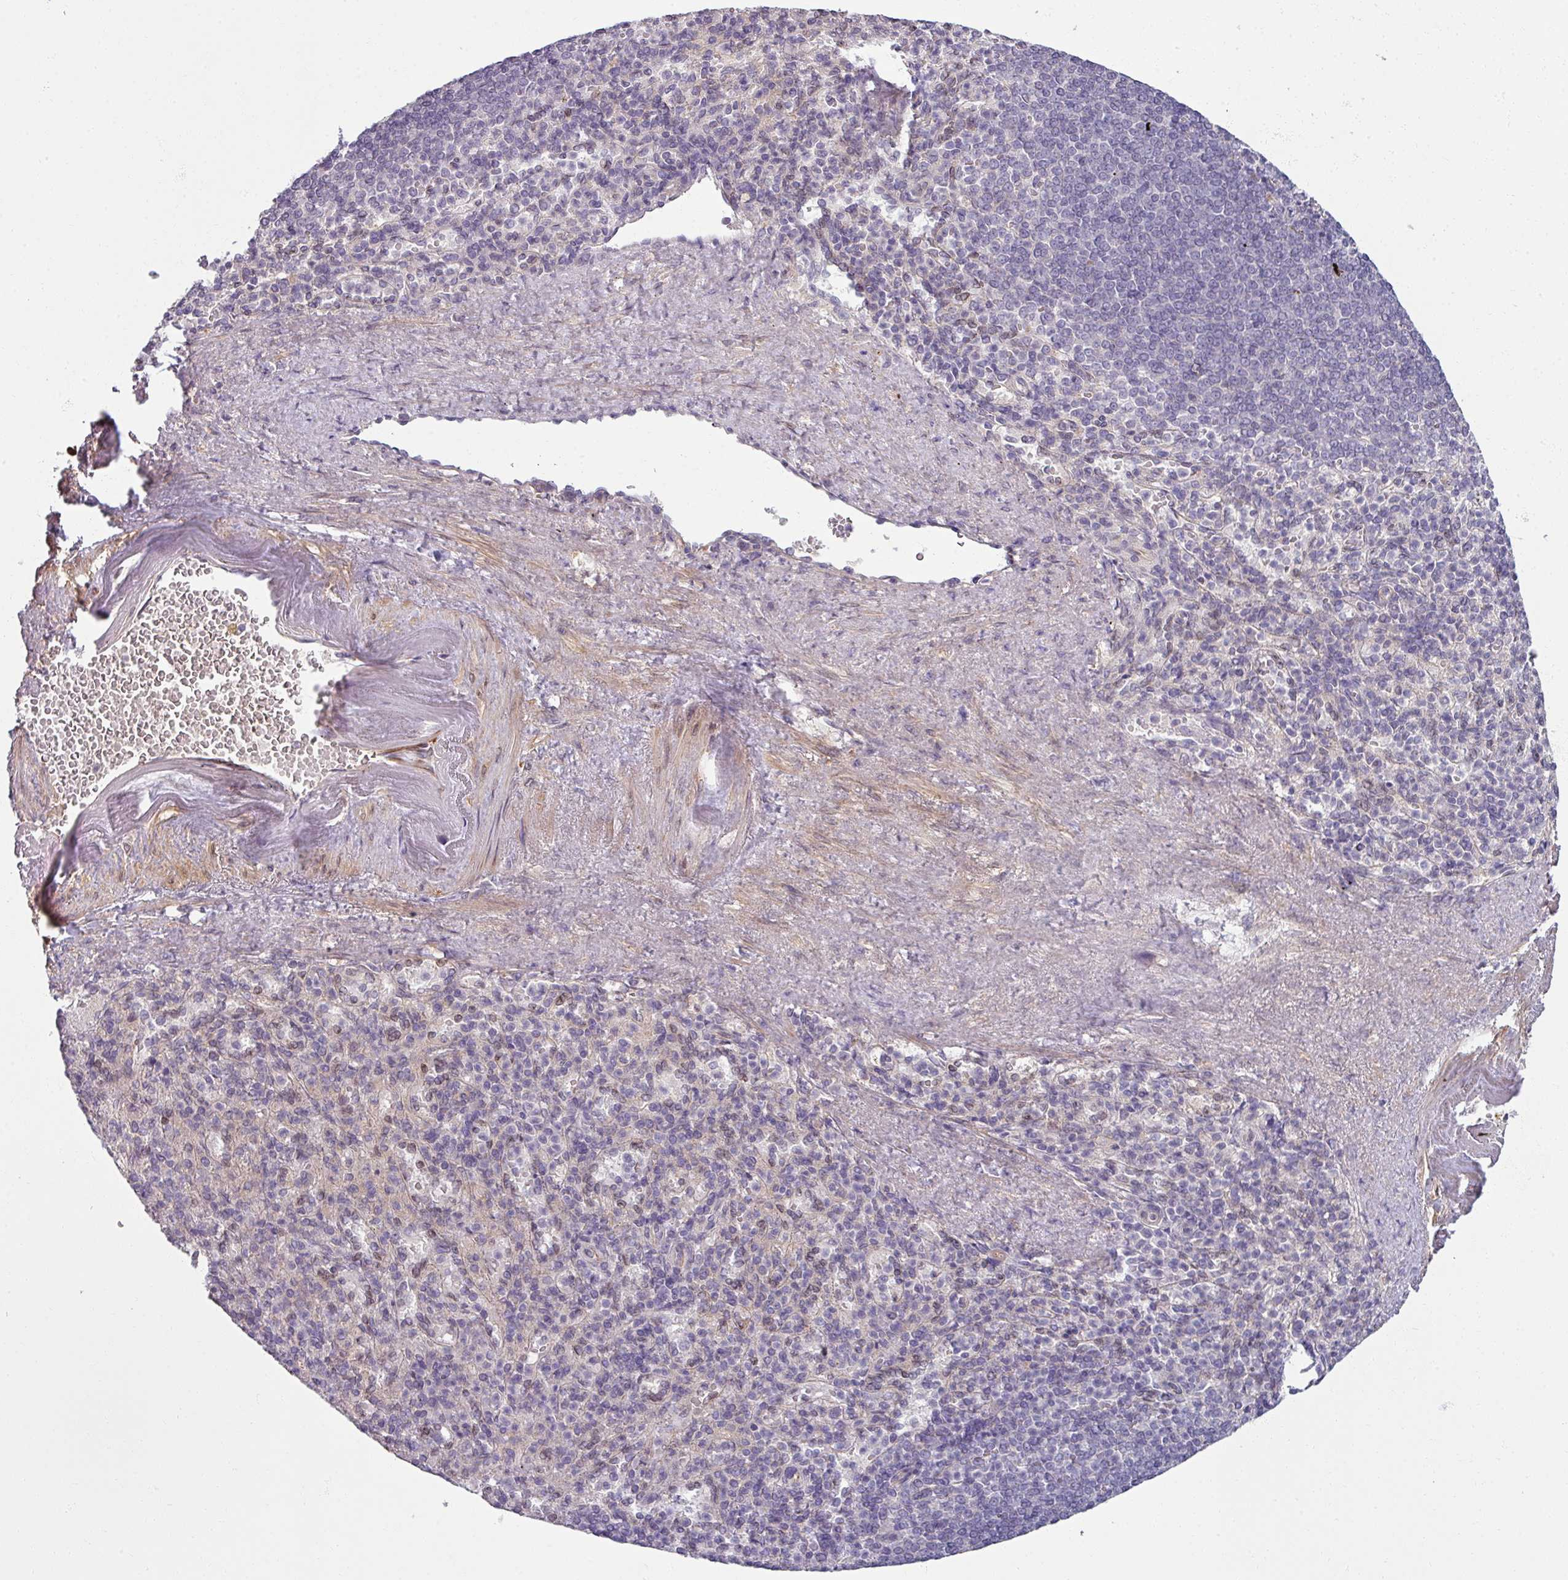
{"staining": {"intensity": "negative", "quantity": "none", "location": "none"}, "tissue": "spleen", "cell_type": "Cells in red pulp", "image_type": "normal", "snomed": [{"axis": "morphology", "description": "Normal tissue, NOS"}, {"axis": "topography", "description": "Spleen"}], "caption": "This is a photomicrograph of immunohistochemistry (IHC) staining of normal spleen, which shows no positivity in cells in red pulp.", "gene": "UVSSA", "patient": {"sex": "female", "age": 74}}